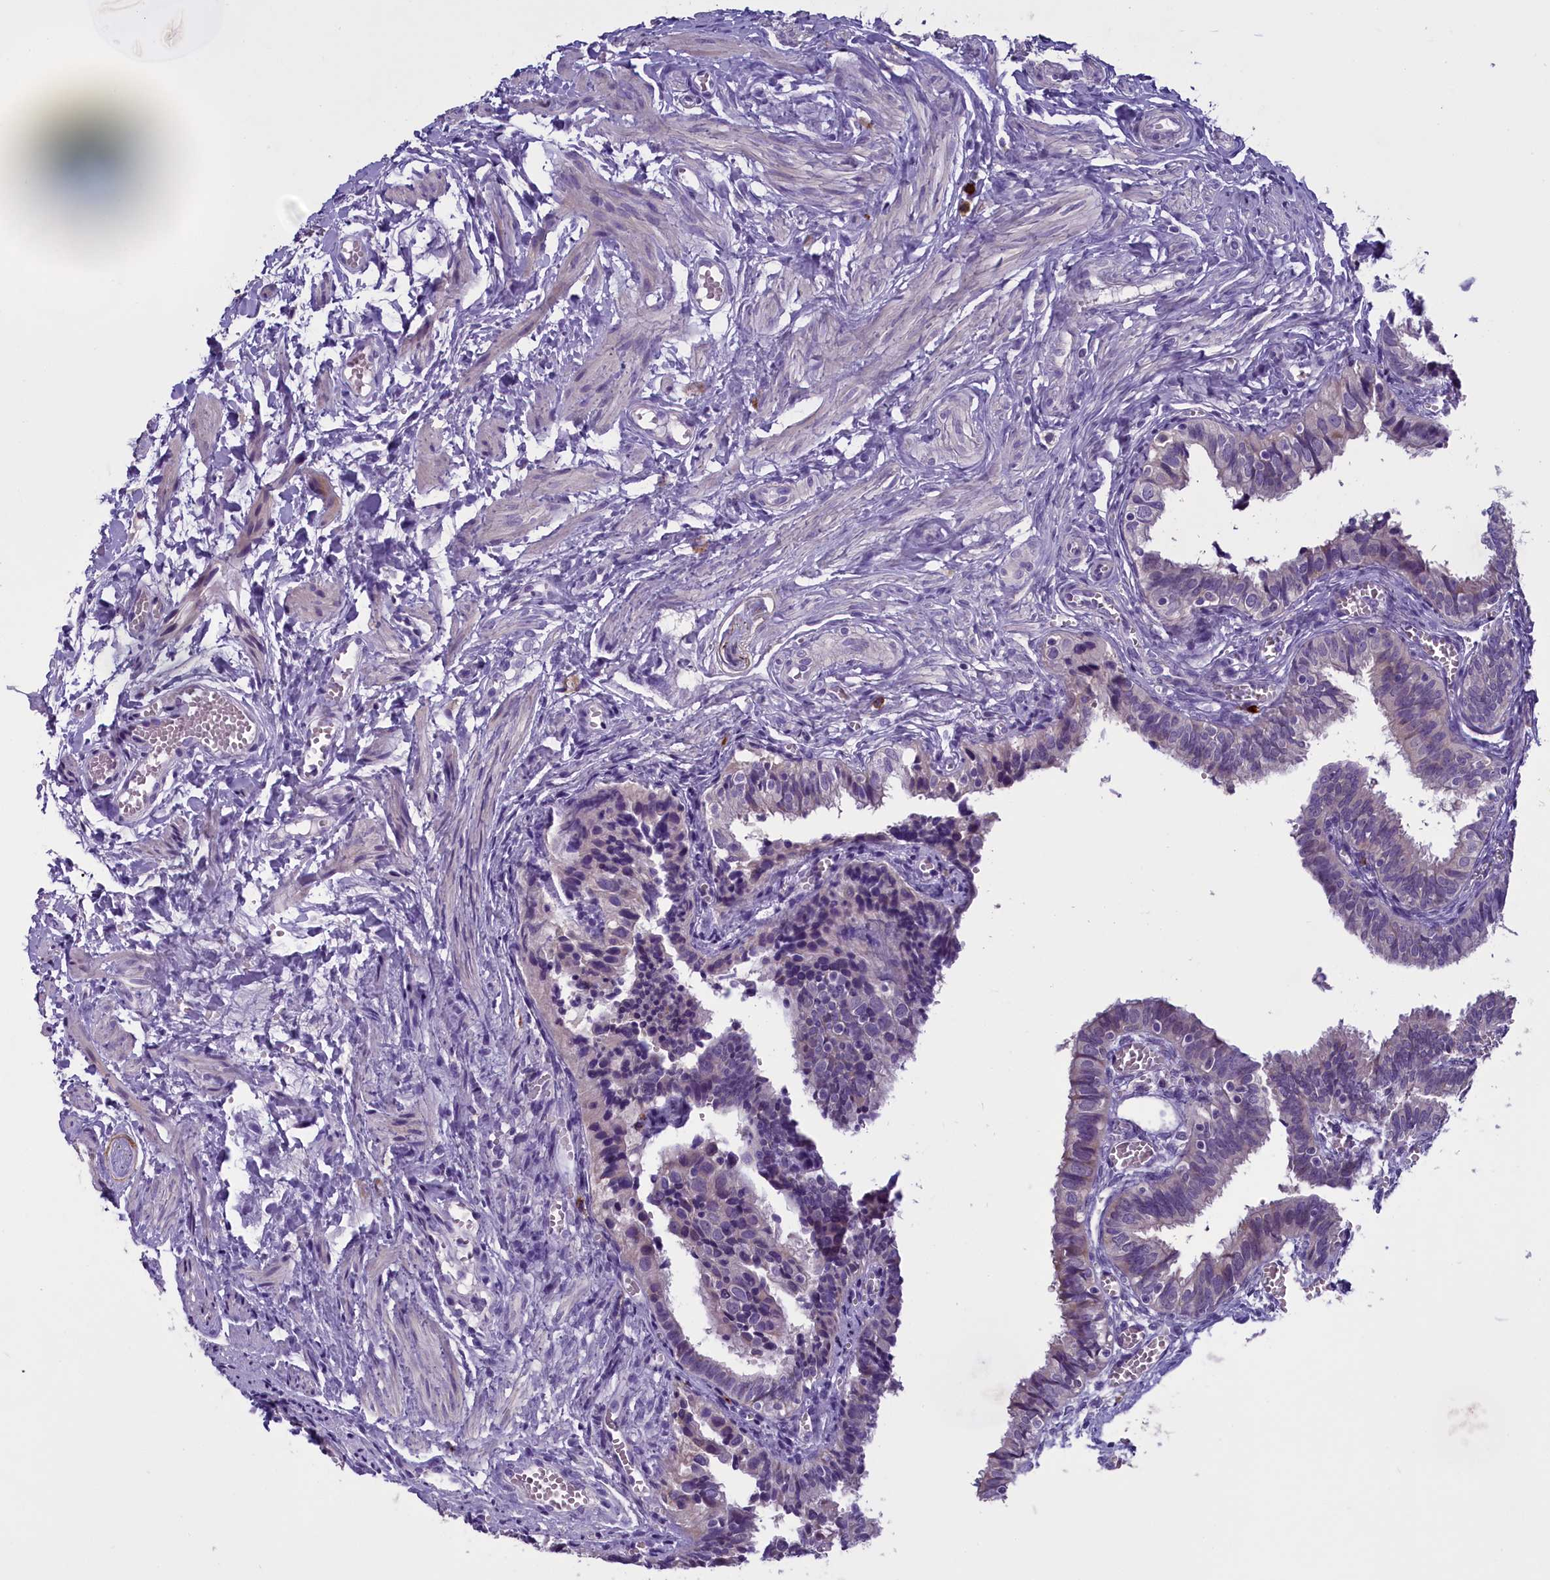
{"staining": {"intensity": "weak", "quantity": "<25%", "location": "cytoplasmic/membranous"}, "tissue": "fallopian tube", "cell_type": "Glandular cells", "image_type": "normal", "snomed": [{"axis": "morphology", "description": "Normal tissue, NOS"}, {"axis": "topography", "description": "Fallopian tube"}], "caption": "Immunohistochemistry micrograph of benign fallopian tube: human fallopian tube stained with DAB (3,3'-diaminobenzidine) exhibits no significant protein staining in glandular cells.", "gene": "ENPP6", "patient": {"sex": "female", "age": 46}}